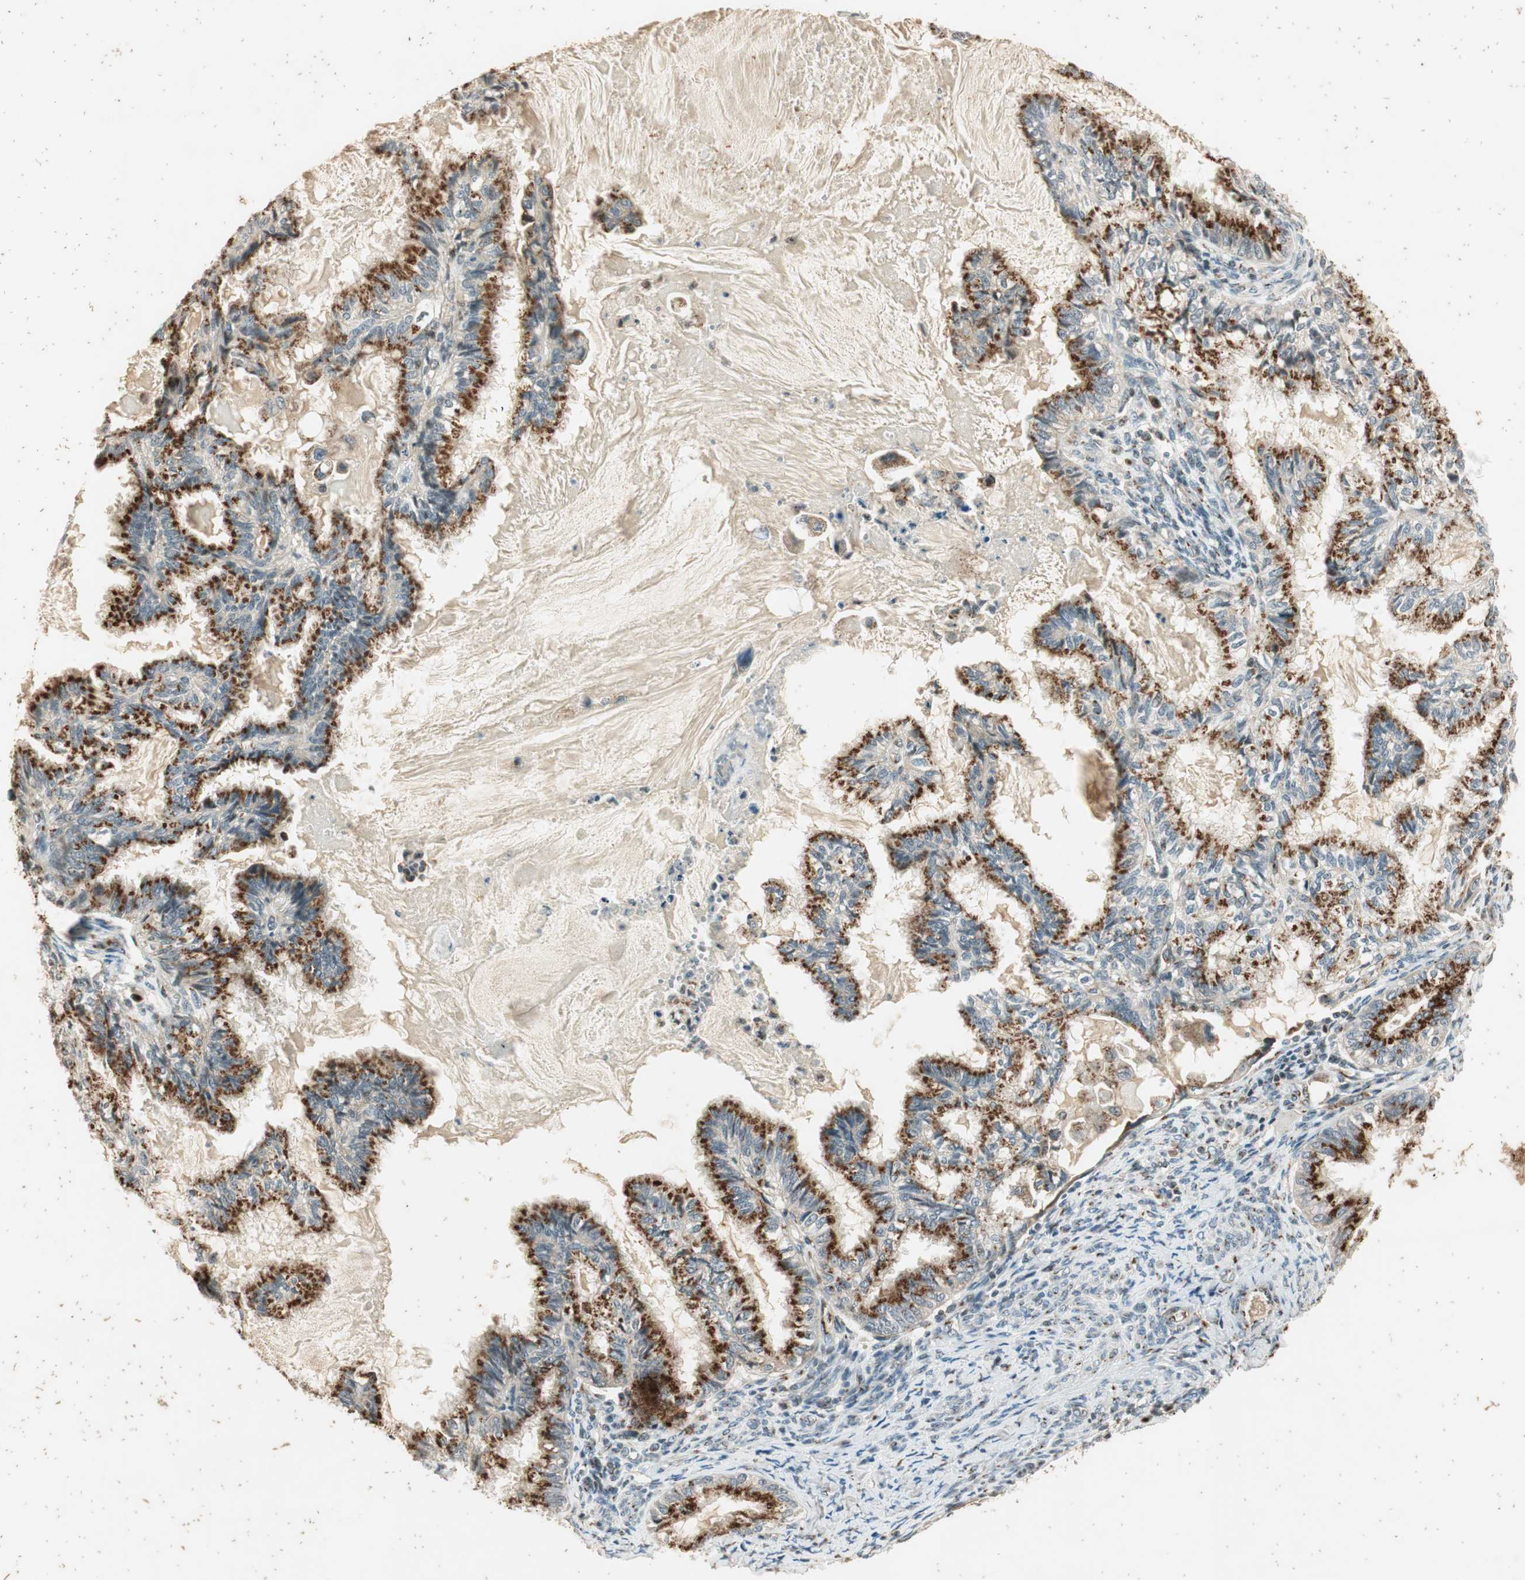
{"staining": {"intensity": "moderate", "quantity": ">75%", "location": "cytoplasmic/membranous"}, "tissue": "cervical cancer", "cell_type": "Tumor cells", "image_type": "cancer", "snomed": [{"axis": "morphology", "description": "Normal tissue, NOS"}, {"axis": "morphology", "description": "Adenocarcinoma, NOS"}, {"axis": "topography", "description": "Cervix"}, {"axis": "topography", "description": "Endometrium"}], "caption": "High-magnification brightfield microscopy of adenocarcinoma (cervical) stained with DAB (brown) and counterstained with hematoxylin (blue). tumor cells exhibit moderate cytoplasmic/membranous expression is present in about>75% of cells.", "gene": "NEO1", "patient": {"sex": "female", "age": 86}}